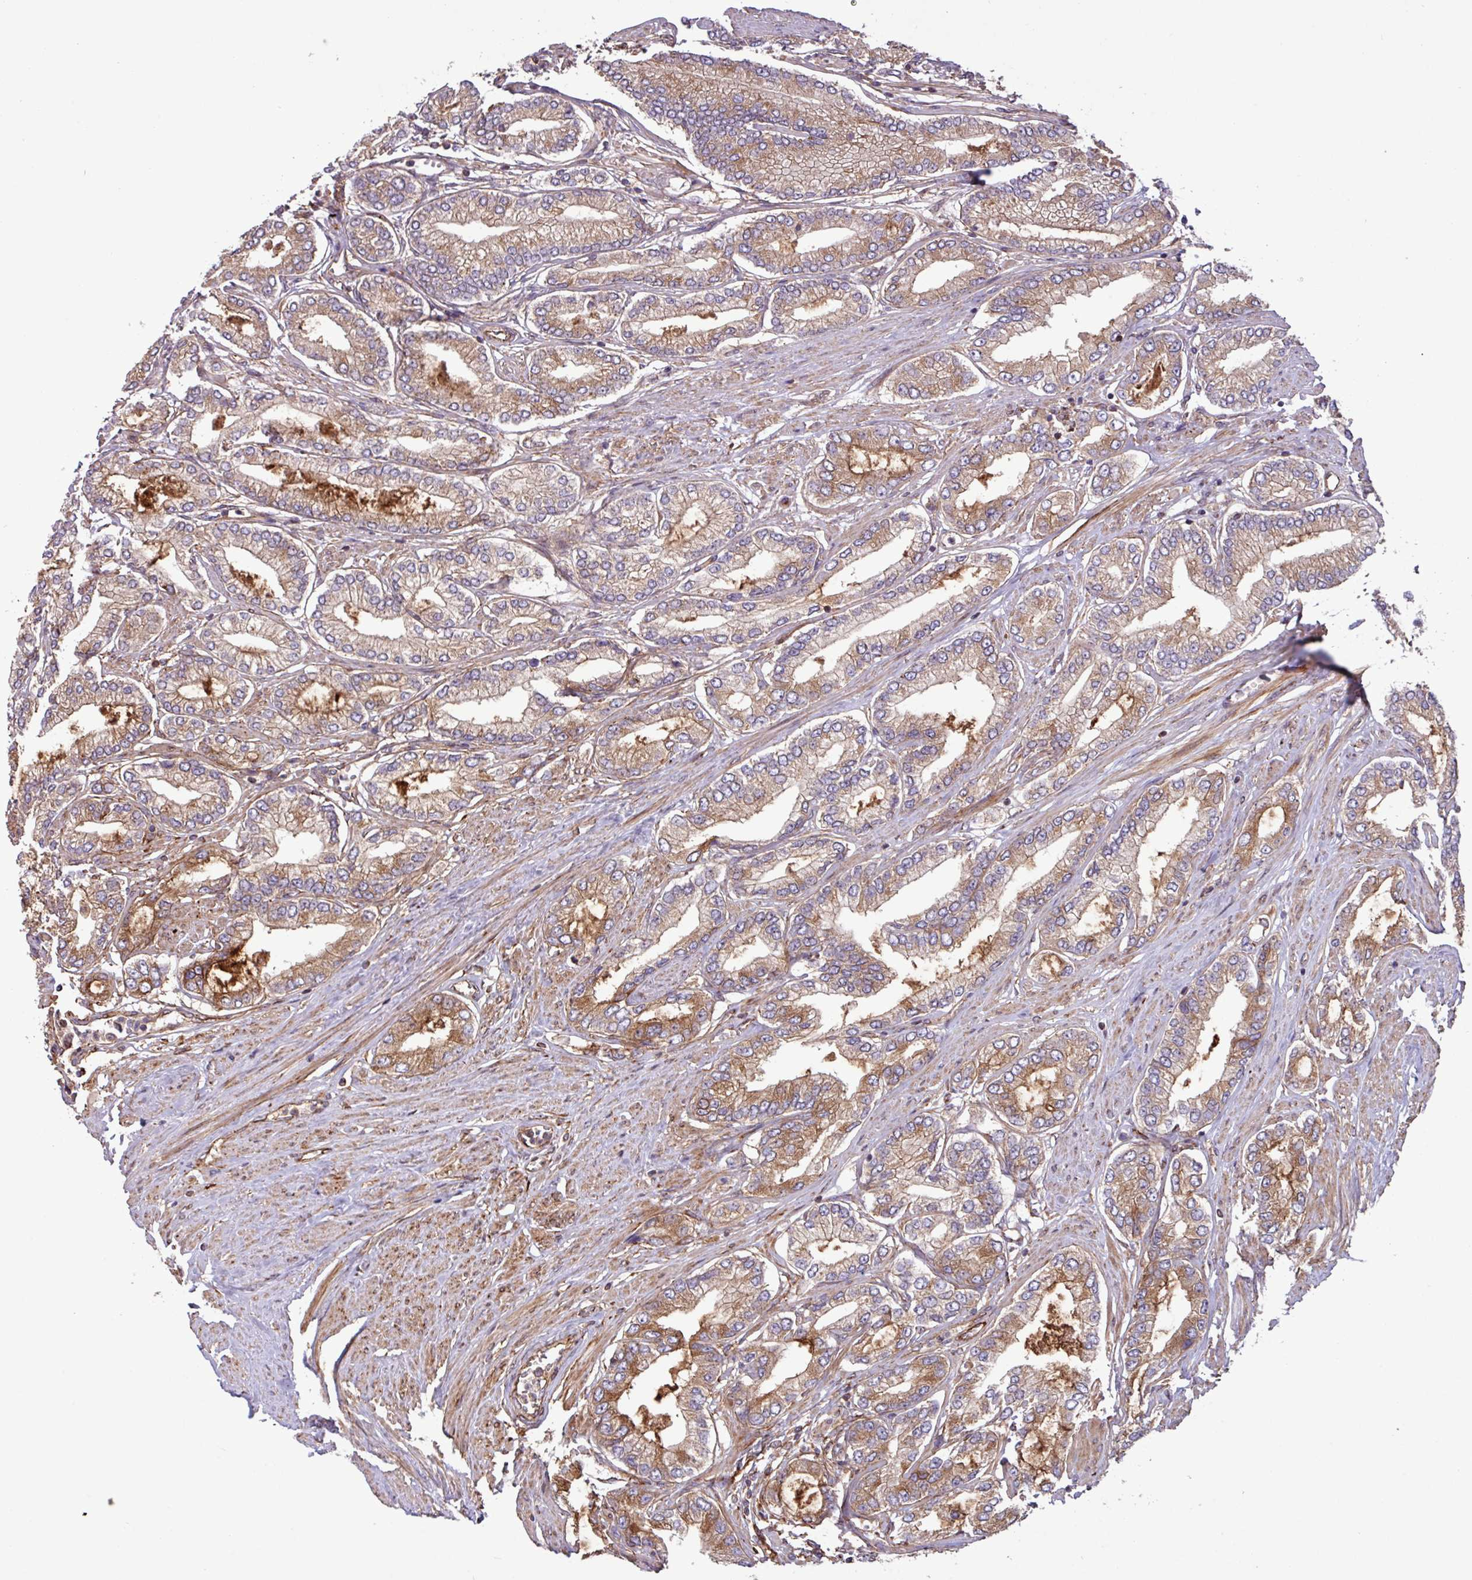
{"staining": {"intensity": "moderate", "quantity": ">75%", "location": "cytoplasmic/membranous"}, "tissue": "prostate cancer", "cell_type": "Tumor cells", "image_type": "cancer", "snomed": [{"axis": "morphology", "description": "Adenocarcinoma, Low grade"}, {"axis": "topography", "description": "Prostate"}], "caption": "Prostate cancer (low-grade adenocarcinoma) stained with DAB IHC reveals medium levels of moderate cytoplasmic/membranous positivity in about >75% of tumor cells.", "gene": "ZNF300", "patient": {"sex": "male", "age": 63}}